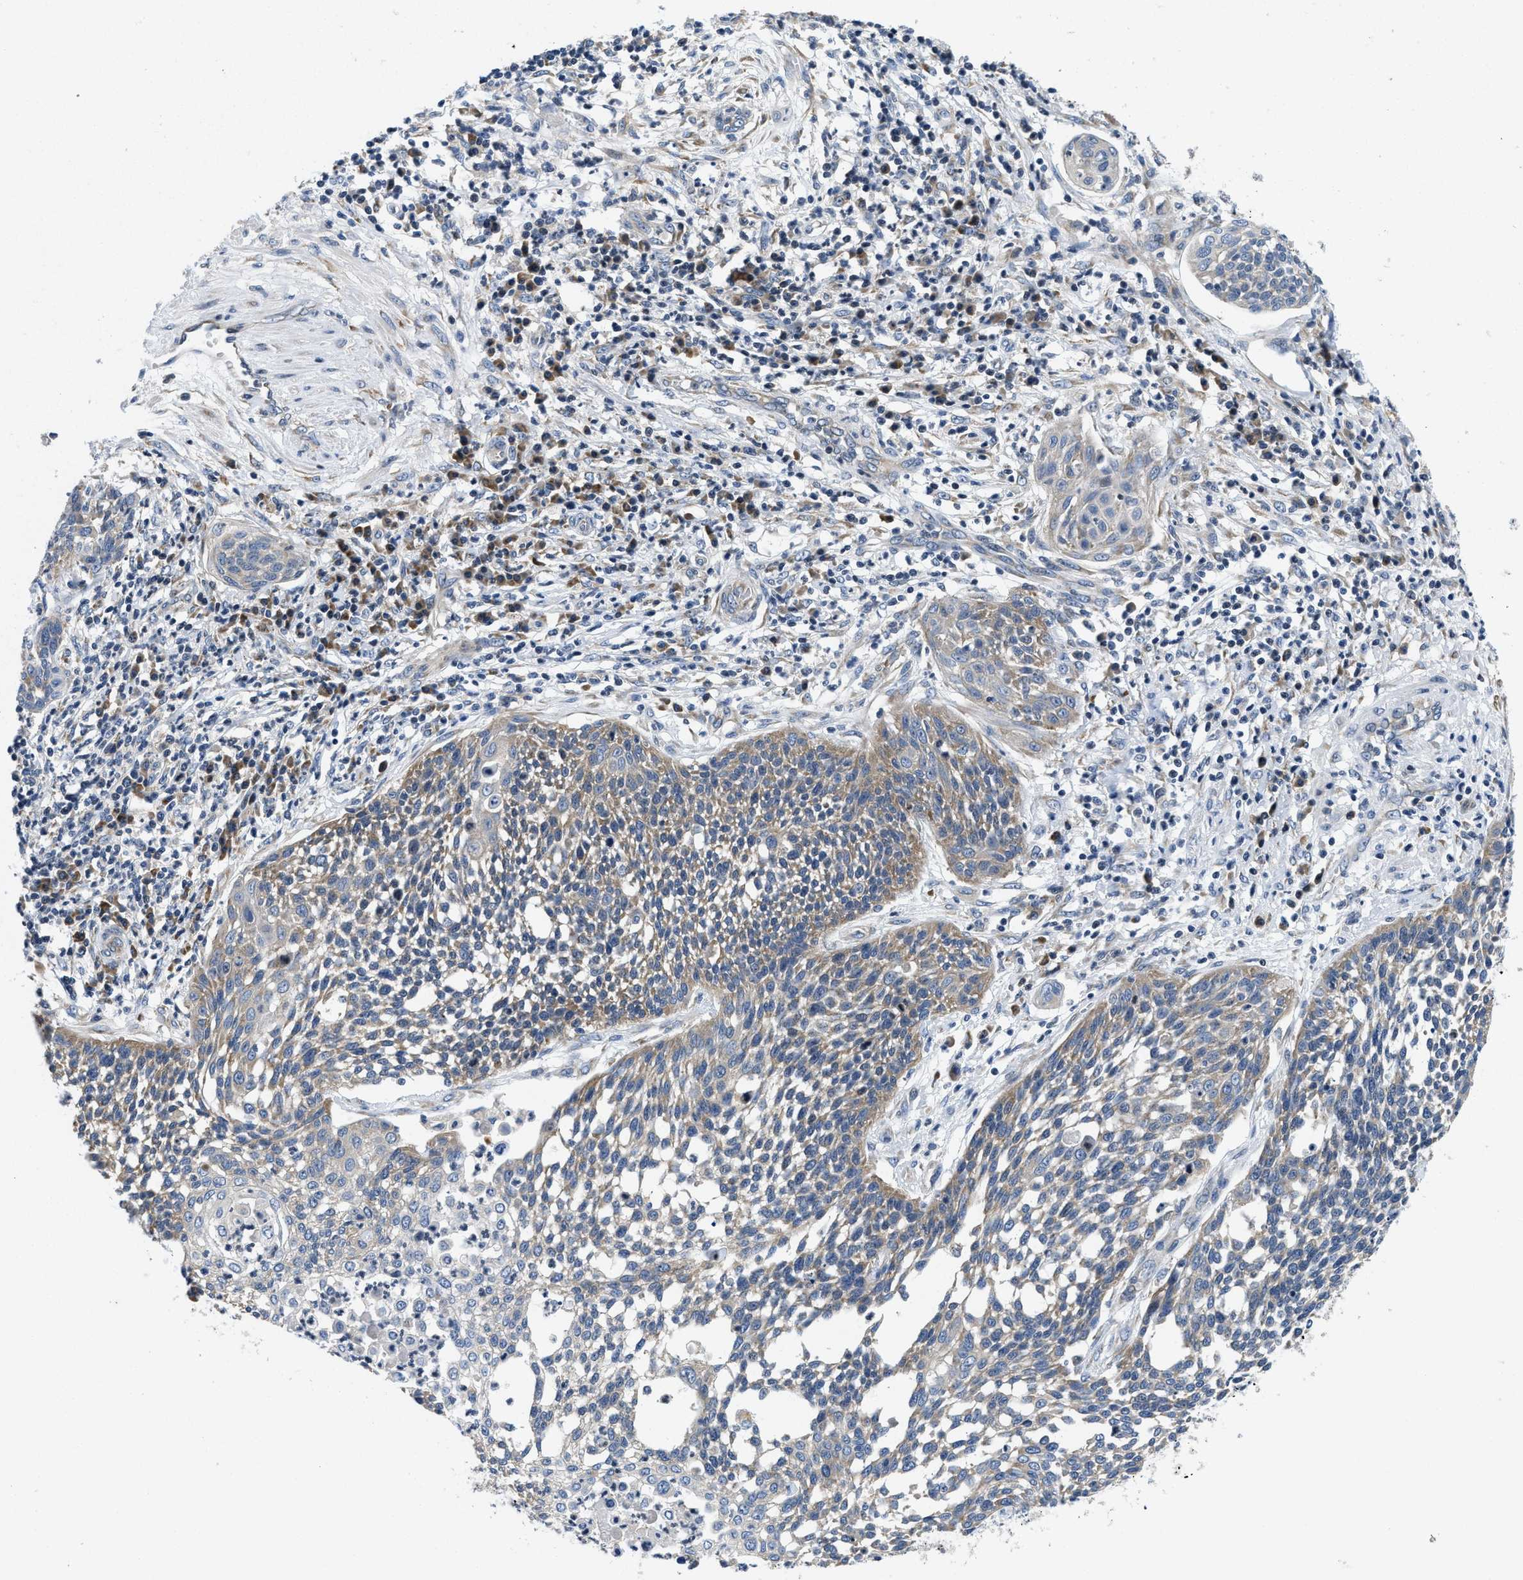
{"staining": {"intensity": "weak", "quantity": "25%-75%", "location": "cytoplasmic/membranous"}, "tissue": "cervical cancer", "cell_type": "Tumor cells", "image_type": "cancer", "snomed": [{"axis": "morphology", "description": "Squamous cell carcinoma, NOS"}, {"axis": "topography", "description": "Cervix"}], "caption": "This histopathology image displays immunohistochemistry staining of cervical squamous cell carcinoma, with low weak cytoplasmic/membranous expression in about 25%-75% of tumor cells.", "gene": "IKBKE", "patient": {"sex": "female", "age": 34}}